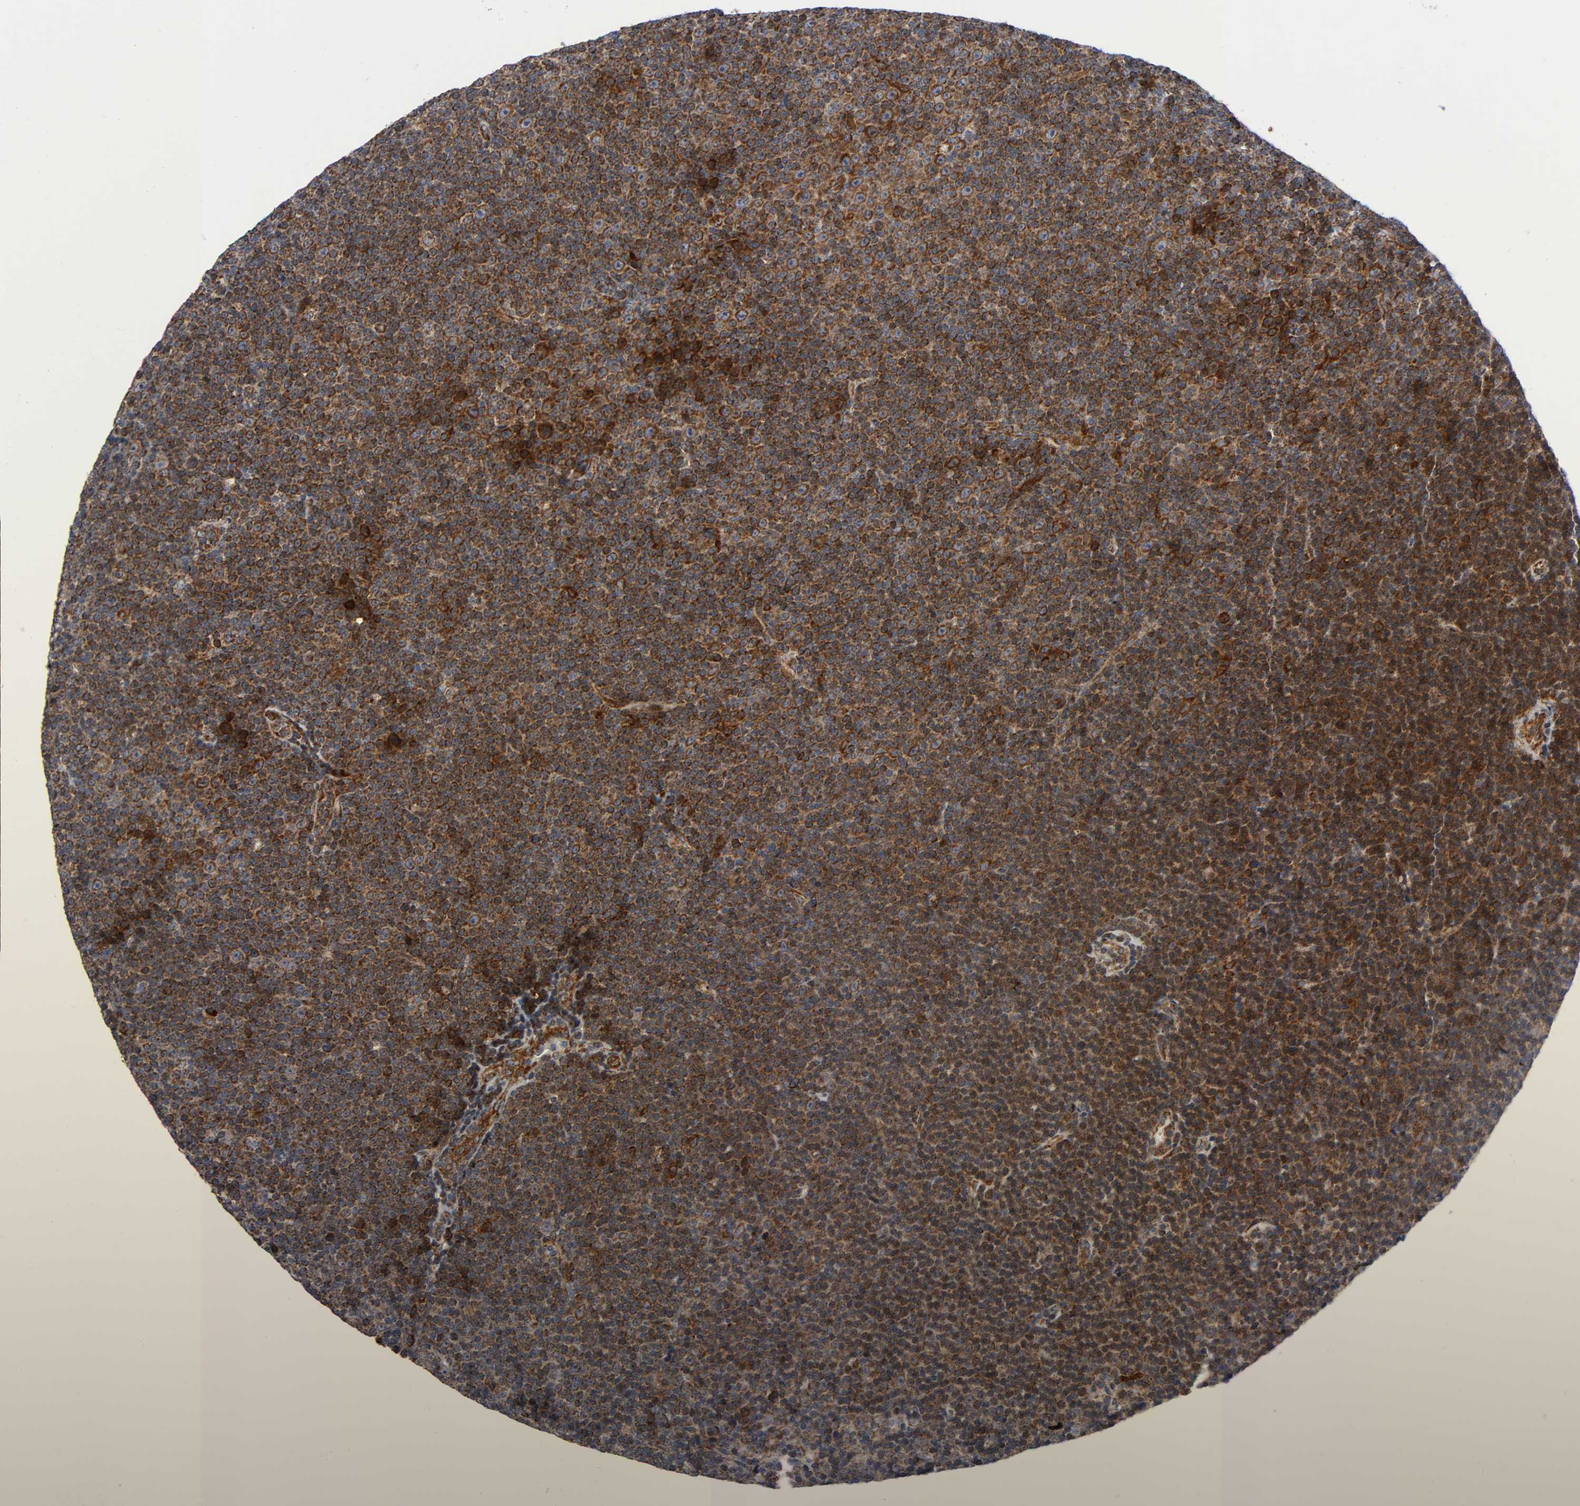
{"staining": {"intensity": "moderate", "quantity": ">75%", "location": "cytoplasmic/membranous"}, "tissue": "lymphoma", "cell_type": "Tumor cells", "image_type": "cancer", "snomed": [{"axis": "morphology", "description": "Malignant lymphoma, non-Hodgkin's type, Low grade"}, {"axis": "topography", "description": "Lymph node"}], "caption": "The image displays staining of lymphoma, revealing moderate cytoplasmic/membranous protein positivity (brown color) within tumor cells.", "gene": "MAP3K1", "patient": {"sex": "female", "age": 67}}